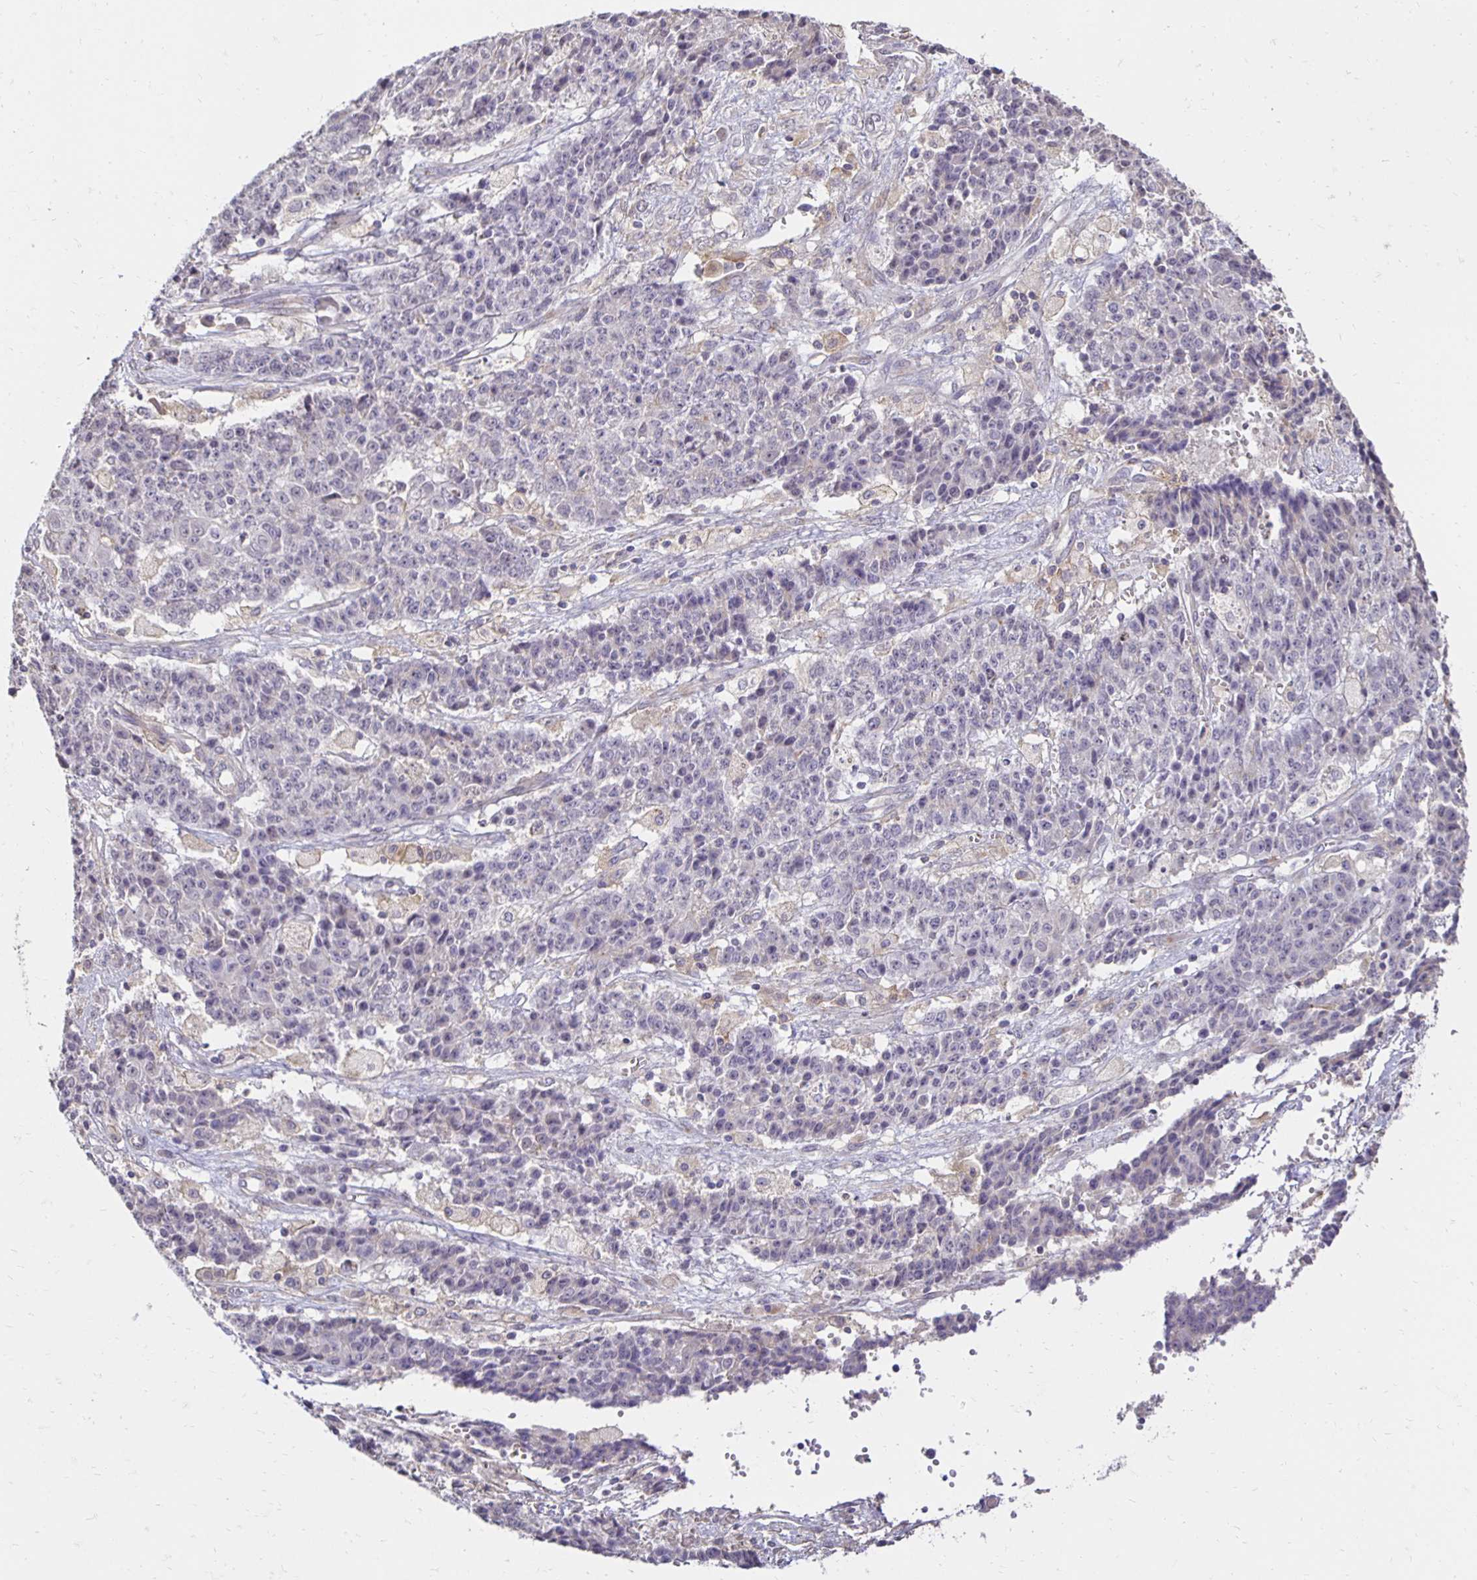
{"staining": {"intensity": "negative", "quantity": "none", "location": "none"}, "tissue": "ovarian cancer", "cell_type": "Tumor cells", "image_type": "cancer", "snomed": [{"axis": "morphology", "description": "Carcinoma, endometroid"}, {"axis": "topography", "description": "Ovary"}], "caption": "Tumor cells show no significant protein expression in ovarian cancer.", "gene": "PNPLA3", "patient": {"sex": "female", "age": 42}}